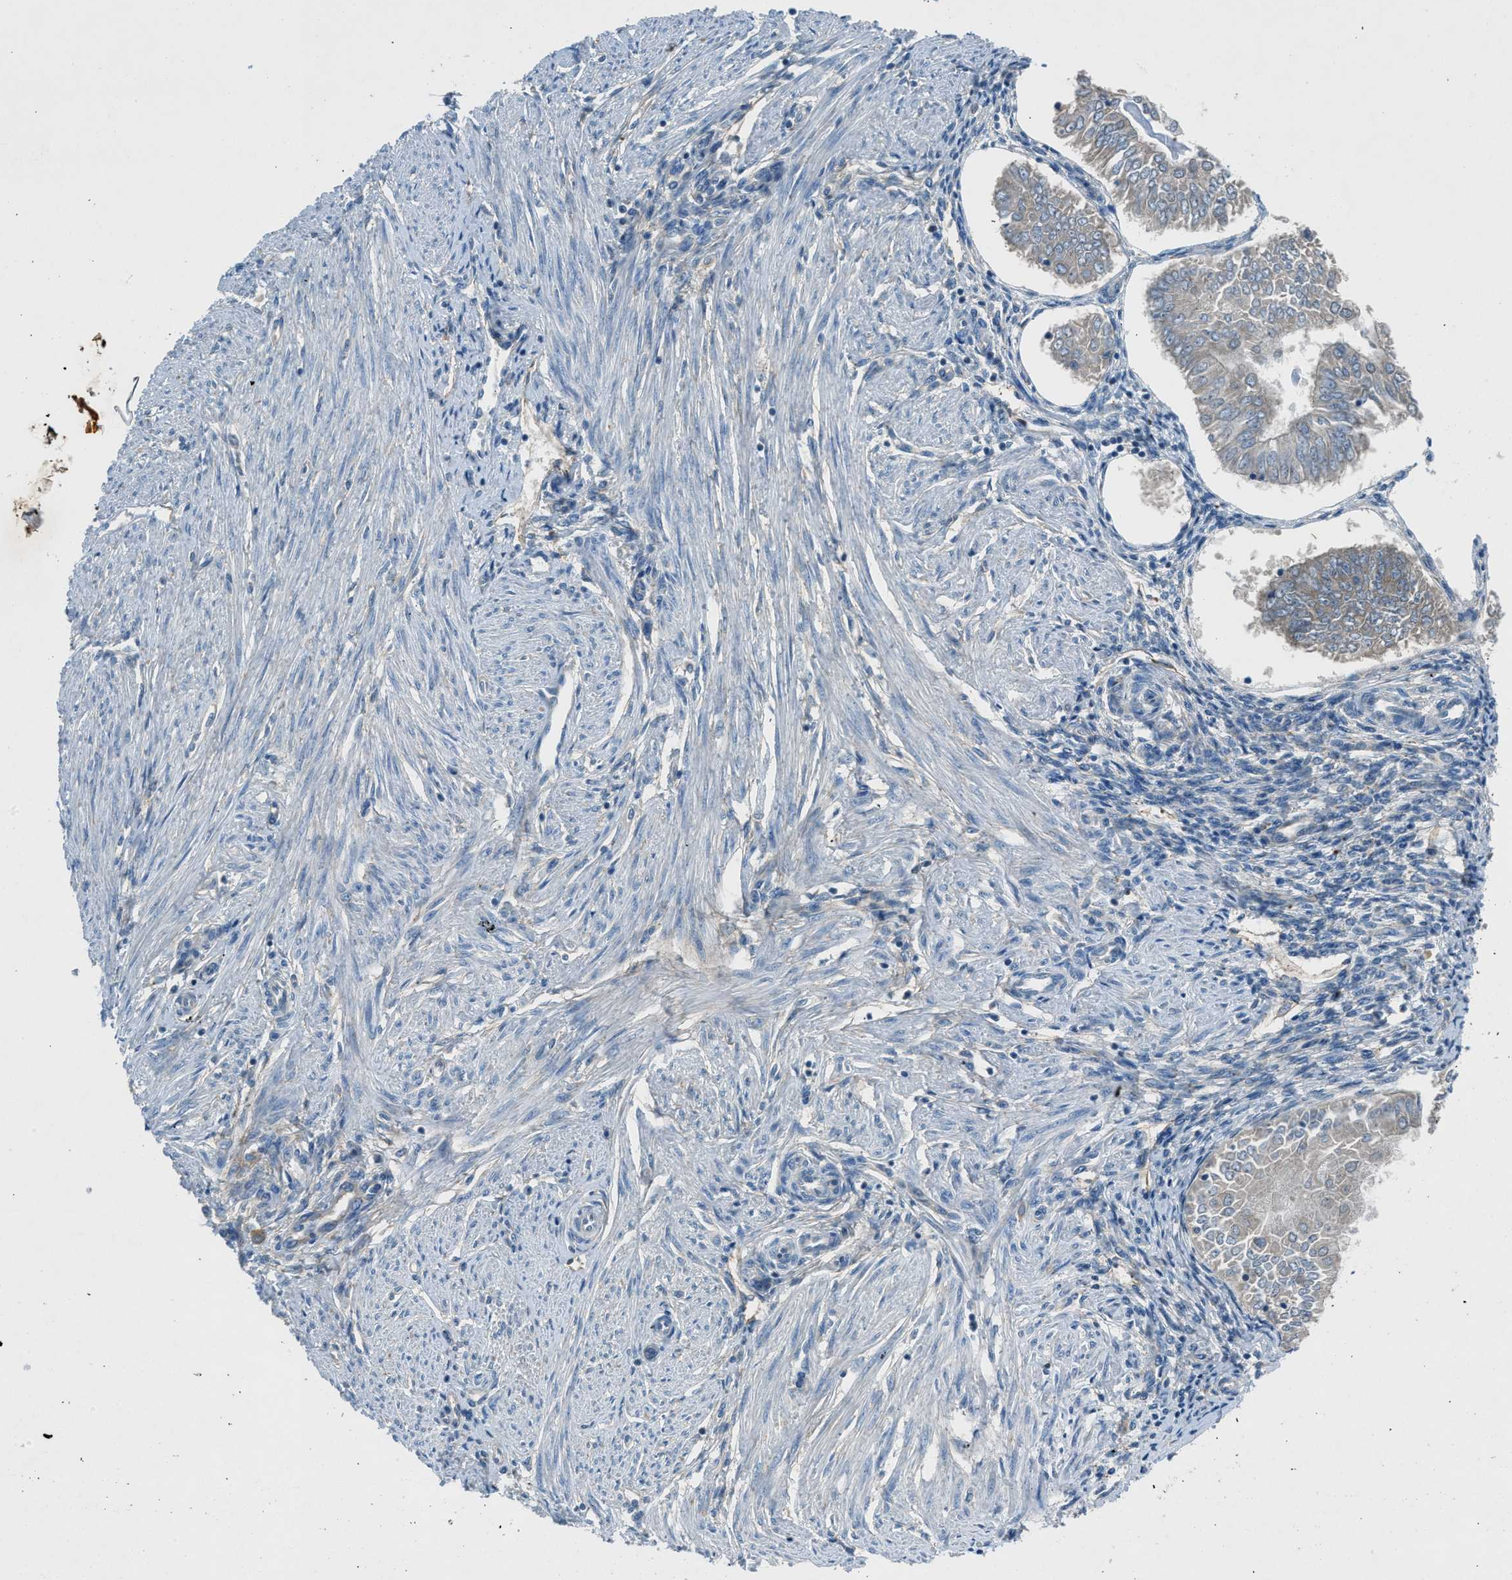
{"staining": {"intensity": "negative", "quantity": "none", "location": "none"}, "tissue": "endometrial cancer", "cell_type": "Tumor cells", "image_type": "cancer", "snomed": [{"axis": "morphology", "description": "Adenocarcinoma, NOS"}, {"axis": "topography", "description": "Endometrium"}], "caption": "Tumor cells are negative for protein expression in human endometrial cancer (adenocarcinoma). Brightfield microscopy of immunohistochemistry (IHC) stained with DAB (3,3'-diaminobenzidine) (brown) and hematoxylin (blue), captured at high magnification.", "gene": "BMP1", "patient": {"sex": "female", "age": 53}}